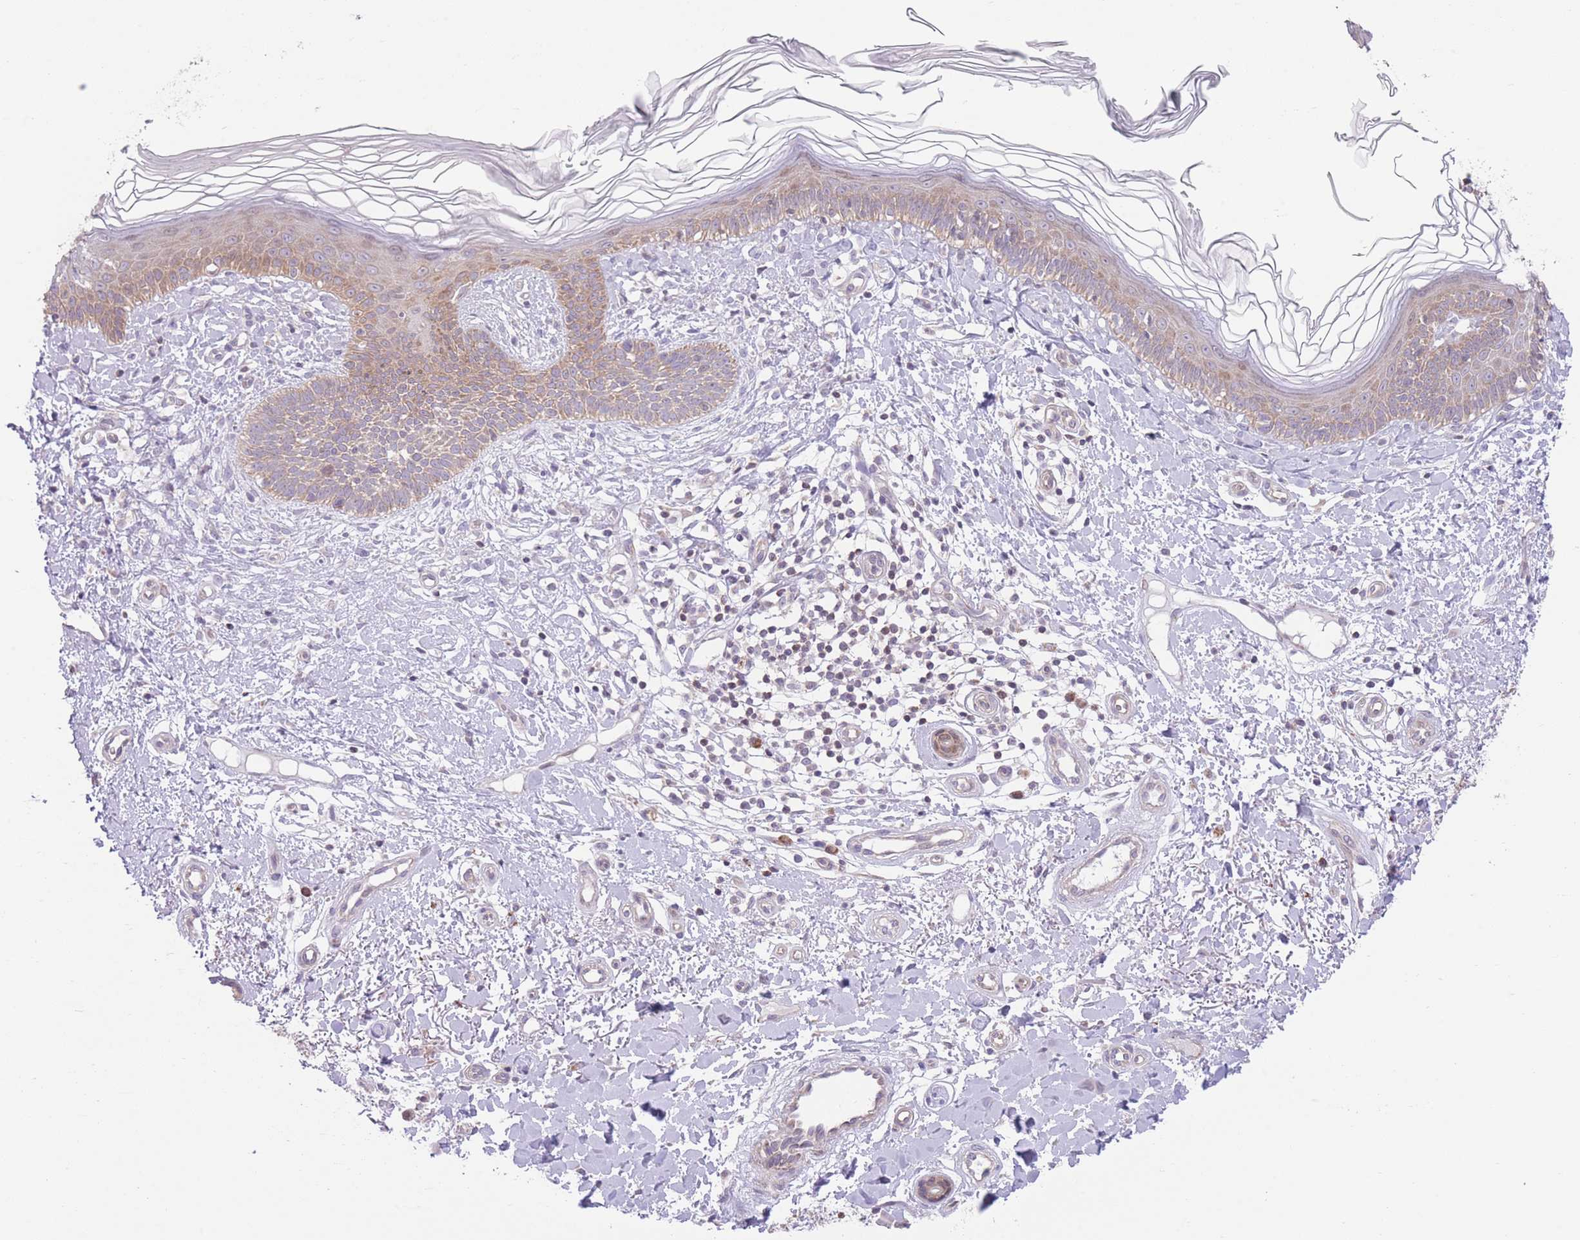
{"staining": {"intensity": "moderate", "quantity": "25%-75%", "location": "cytoplasmic/membranous"}, "tissue": "skin cancer", "cell_type": "Tumor cells", "image_type": "cancer", "snomed": [{"axis": "morphology", "description": "Basal cell carcinoma"}, {"axis": "topography", "description": "Skin"}], "caption": "IHC photomicrograph of neoplastic tissue: human basal cell carcinoma (skin) stained using immunohistochemistry exhibits medium levels of moderate protein expression localized specifically in the cytoplasmic/membranous of tumor cells, appearing as a cytoplasmic/membranous brown color.", "gene": "BOLA2B", "patient": {"sex": "male", "age": 78}}